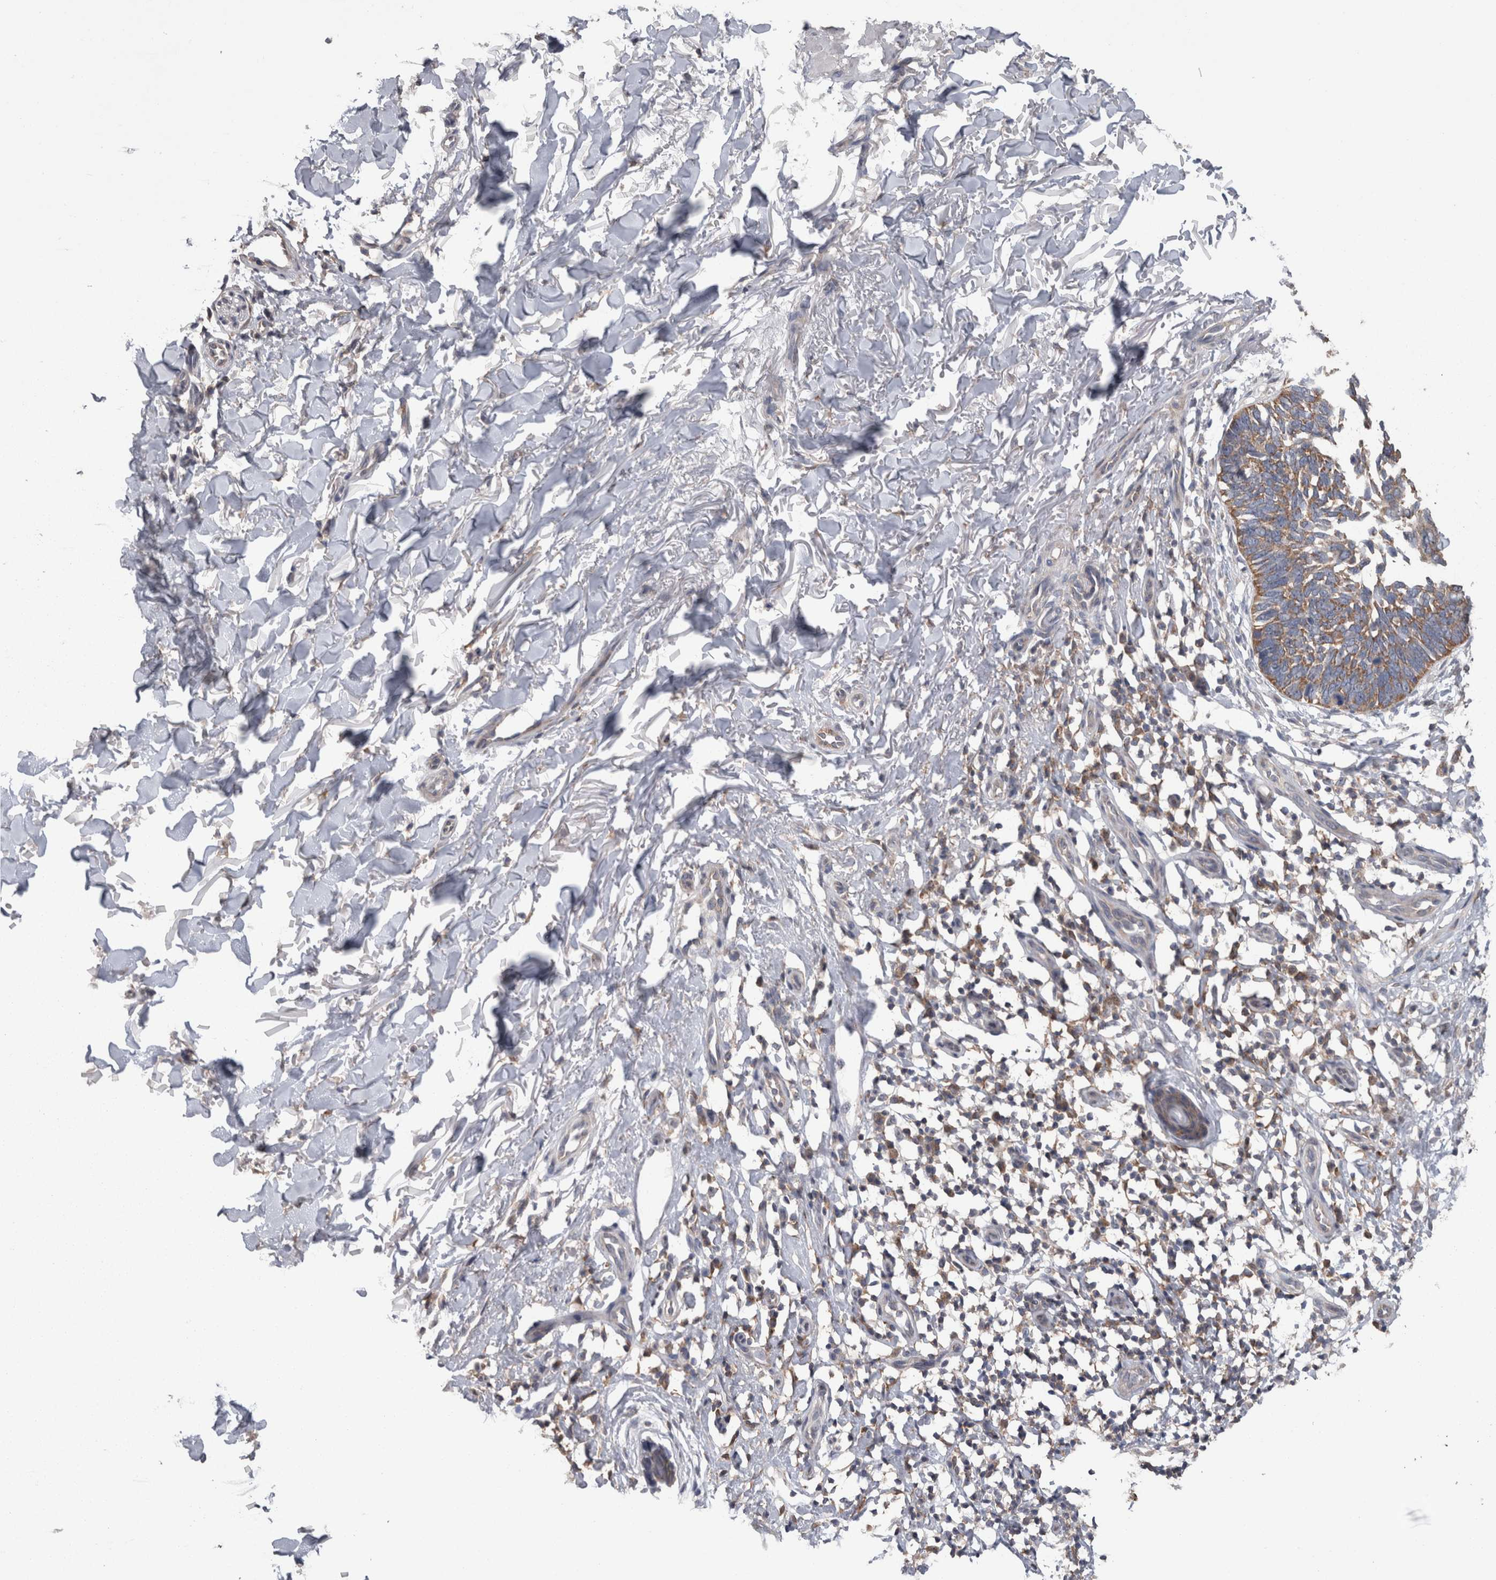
{"staining": {"intensity": "moderate", "quantity": ">75%", "location": "cytoplasmic/membranous"}, "tissue": "skin cancer", "cell_type": "Tumor cells", "image_type": "cancer", "snomed": [{"axis": "morphology", "description": "Normal tissue, NOS"}, {"axis": "morphology", "description": "Basal cell carcinoma"}, {"axis": "topography", "description": "Skin"}], "caption": "An immunohistochemistry (IHC) image of tumor tissue is shown. Protein staining in brown shows moderate cytoplasmic/membranous positivity in skin basal cell carcinoma within tumor cells. (Stains: DAB (3,3'-diaminobenzidine) in brown, nuclei in blue, Microscopy: brightfield microscopy at high magnification).", "gene": "DDX6", "patient": {"sex": "male", "age": 77}}